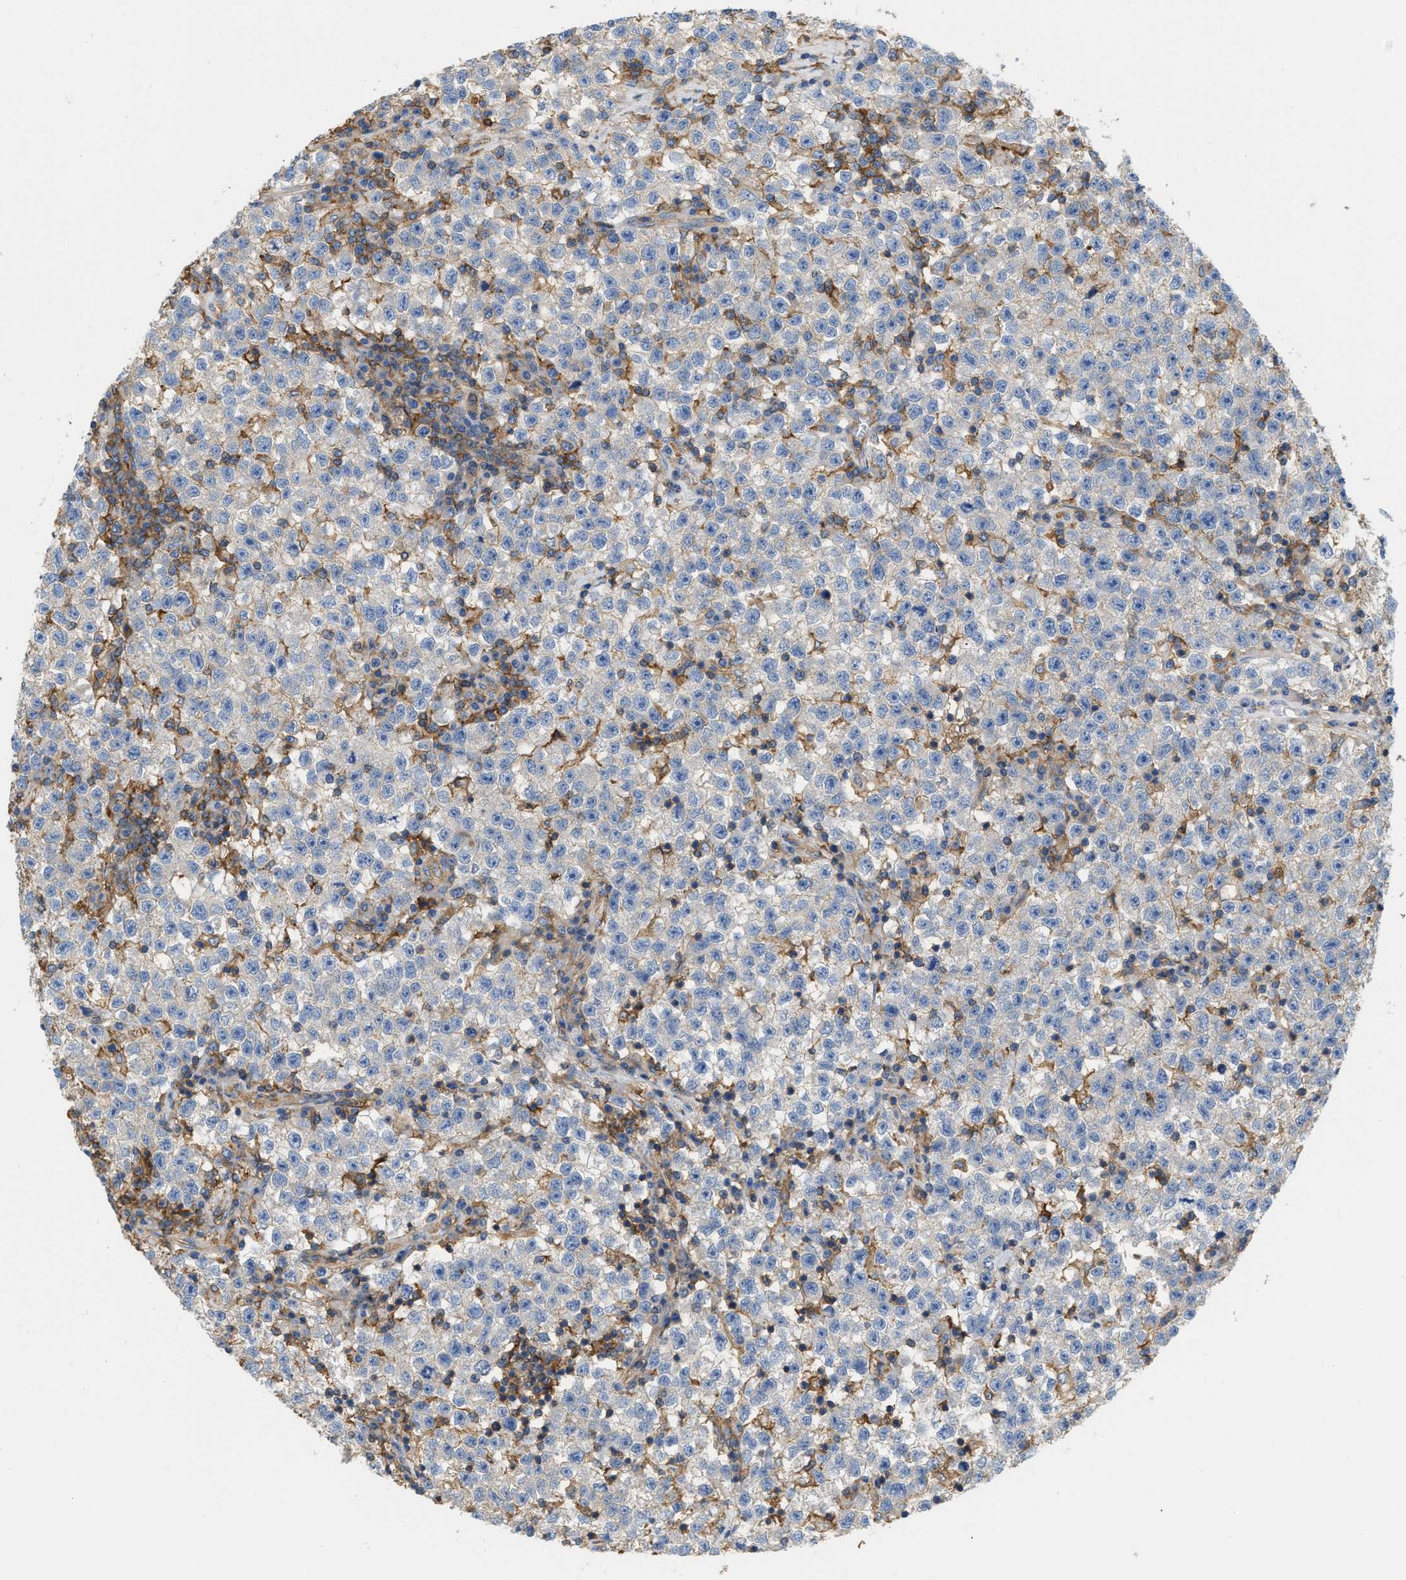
{"staining": {"intensity": "negative", "quantity": "none", "location": "none"}, "tissue": "testis cancer", "cell_type": "Tumor cells", "image_type": "cancer", "snomed": [{"axis": "morphology", "description": "Seminoma, NOS"}, {"axis": "topography", "description": "Testis"}], "caption": "This photomicrograph is of seminoma (testis) stained with IHC to label a protein in brown with the nuclei are counter-stained blue. There is no positivity in tumor cells. The staining was performed using DAB (3,3'-diaminobenzidine) to visualize the protein expression in brown, while the nuclei were stained in blue with hematoxylin (Magnification: 20x).", "gene": "GNB4", "patient": {"sex": "male", "age": 22}}